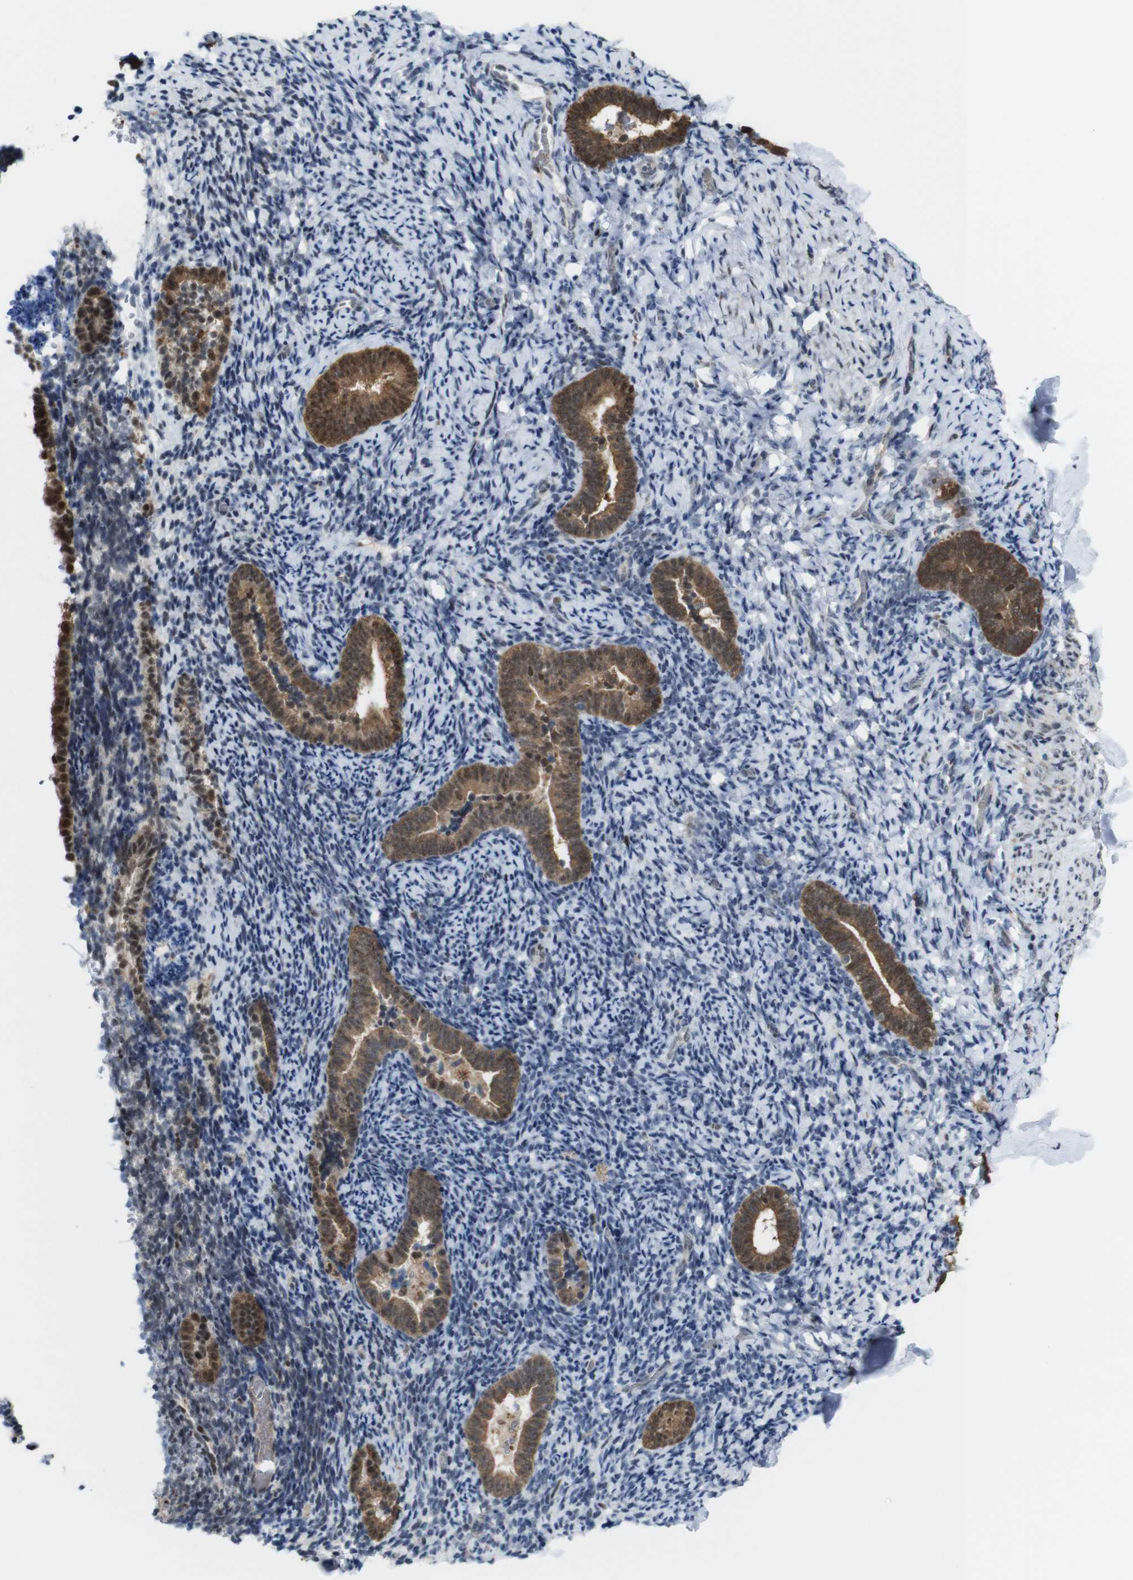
{"staining": {"intensity": "negative", "quantity": "none", "location": "none"}, "tissue": "endometrium", "cell_type": "Cells in endometrial stroma", "image_type": "normal", "snomed": [{"axis": "morphology", "description": "Normal tissue, NOS"}, {"axis": "topography", "description": "Endometrium"}], "caption": "Cells in endometrial stroma show no significant protein expression in benign endometrium. Brightfield microscopy of immunohistochemistry (IHC) stained with DAB (3,3'-diaminobenzidine) (brown) and hematoxylin (blue), captured at high magnification.", "gene": "PNMA8A", "patient": {"sex": "female", "age": 51}}